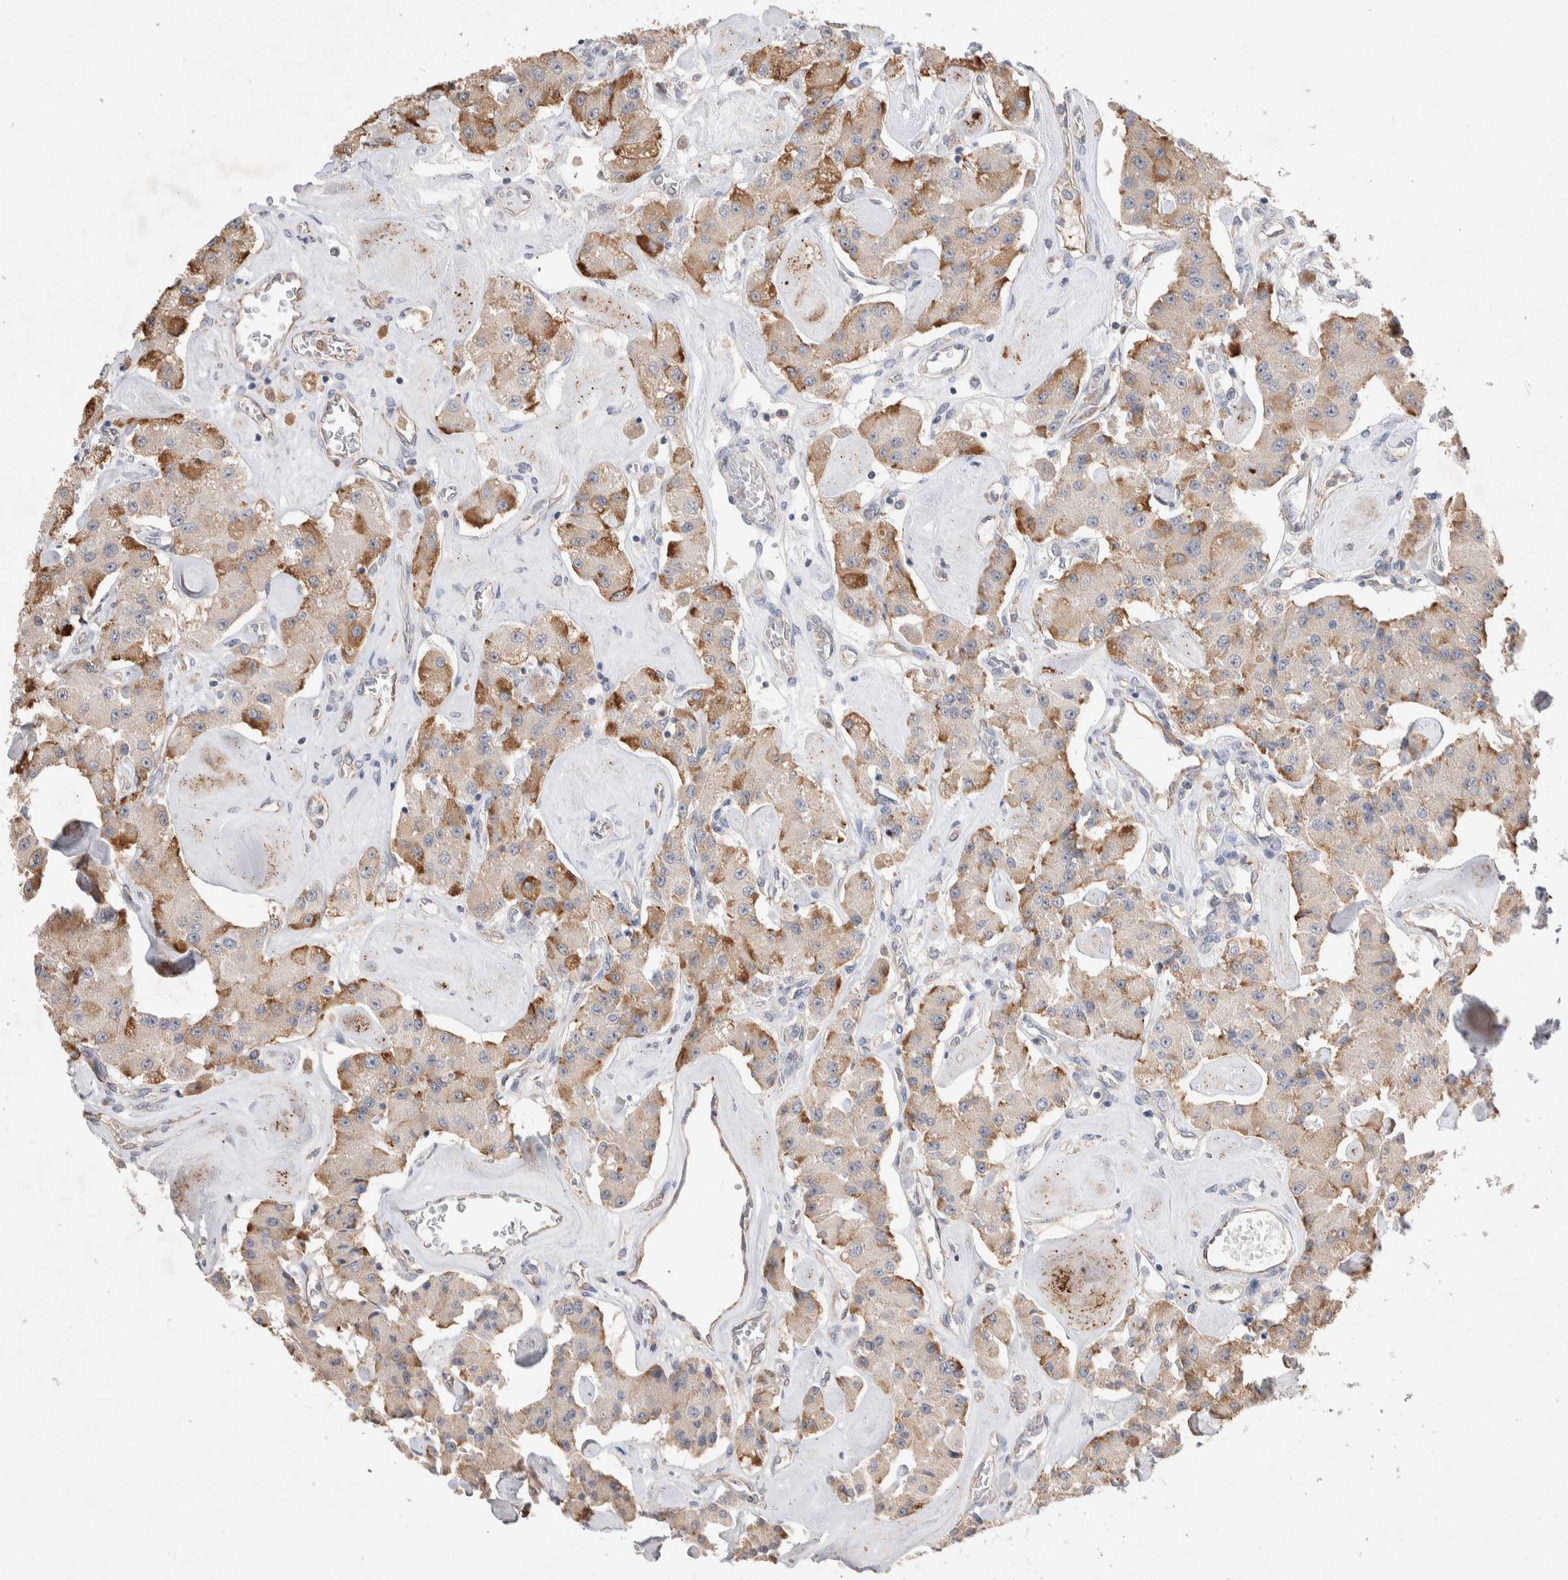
{"staining": {"intensity": "moderate", "quantity": ">75%", "location": "cytoplasmic/membranous"}, "tissue": "carcinoid", "cell_type": "Tumor cells", "image_type": "cancer", "snomed": [{"axis": "morphology", "description": "Carcinoid, malignant, NOS"}, {"axis": "topography", "description": "Pancreas"}], "caption": "This histopathology image shows immunohistochemistry staining of malignant carcinoid, with medium moderate cytoplasmic/membranous staining in about >75% of tumor cells.", "gene": "FFAR2", "patient": {"sex": "male", "age": 41}}